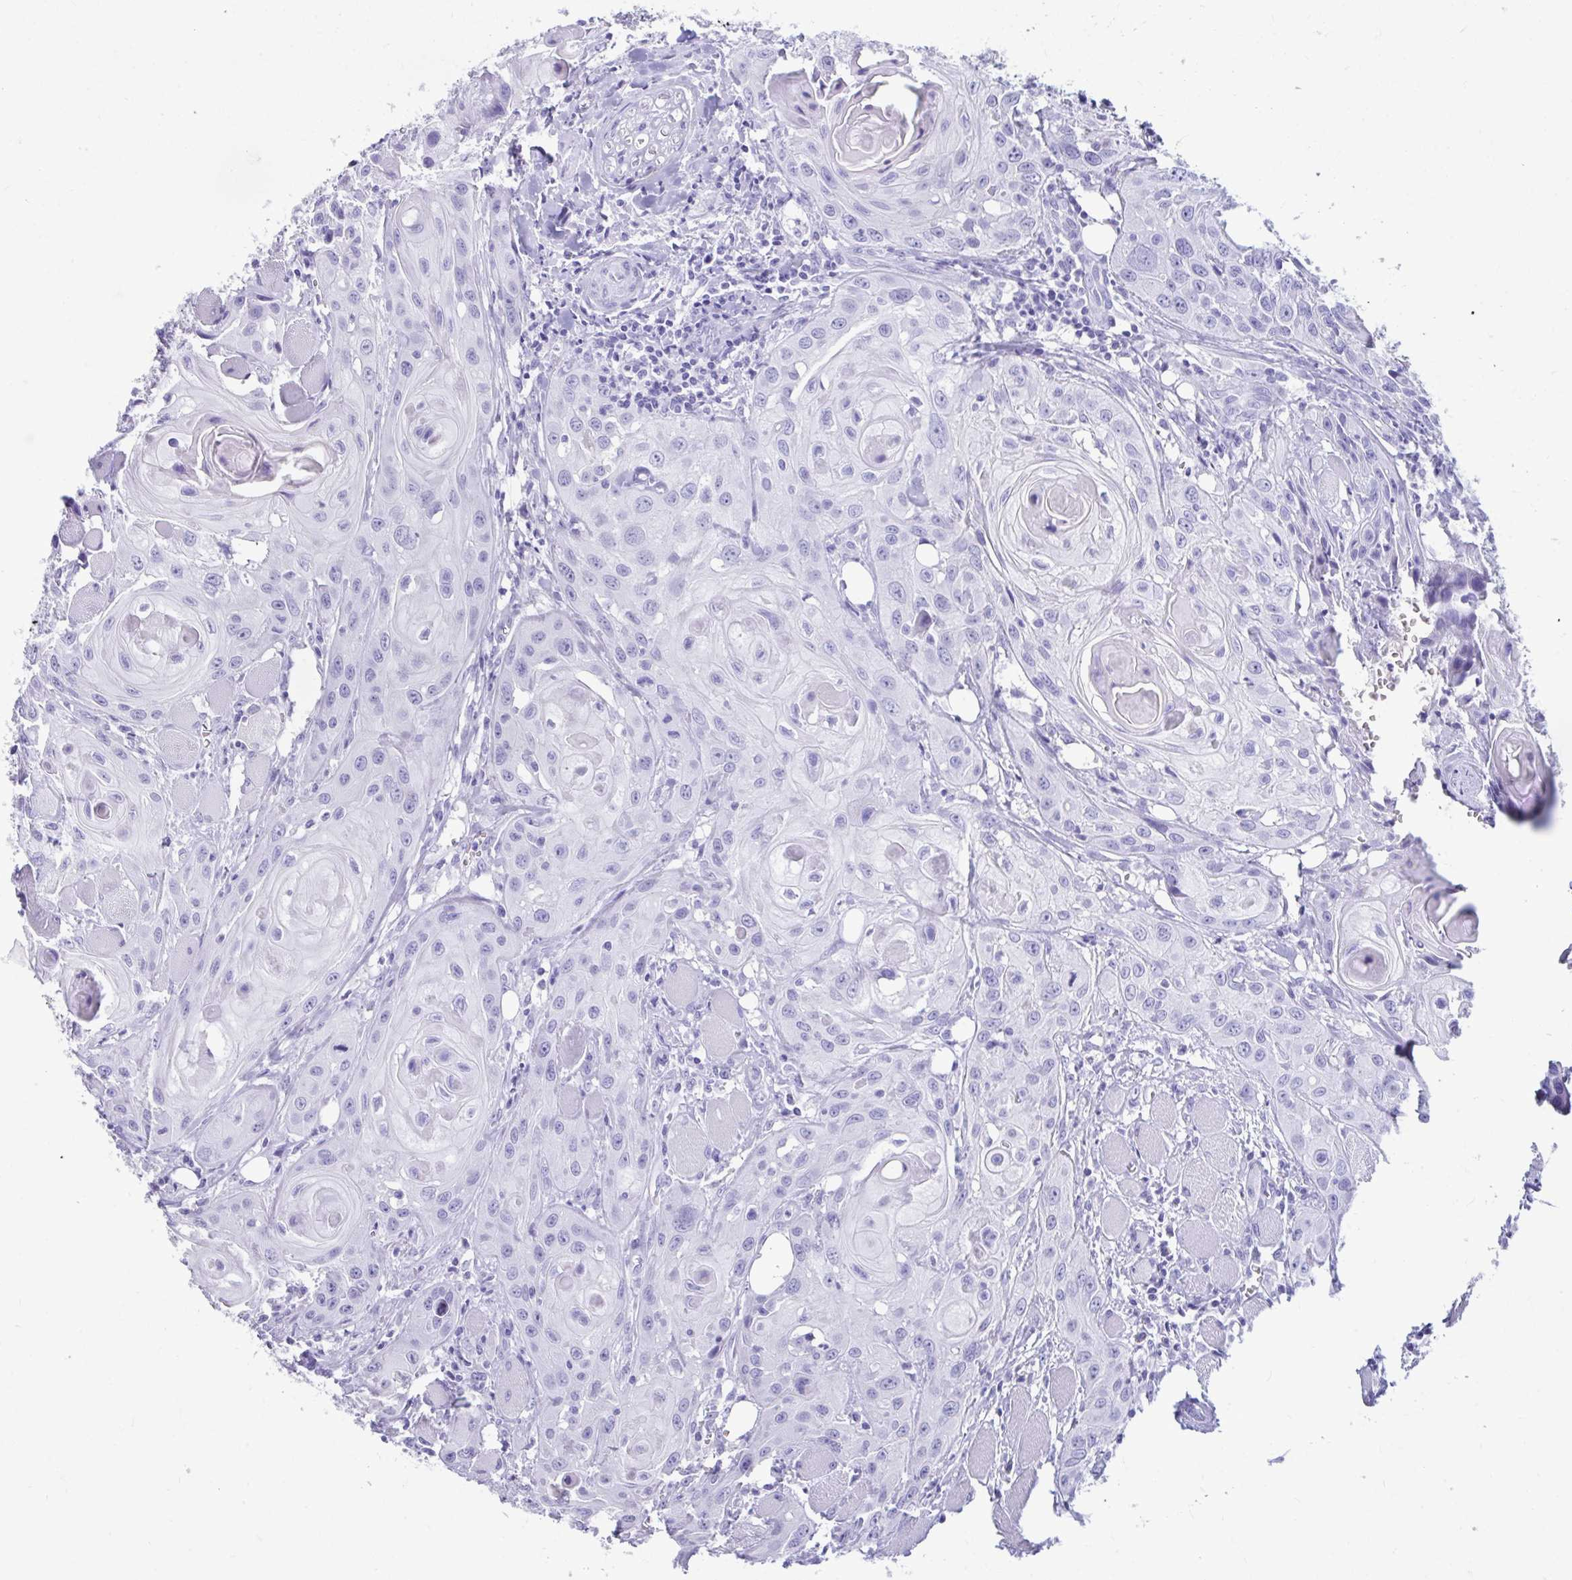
{"staining": {"intensity": "negative", "quantity": "none", "location": "none"}, "tissue": "head and neck cancer", "cell_type": "Tumor cells", "image_type": "cancer", "snomed": [{"axis": "morphology", "description": "Squamous cell carcinoma, NOS"}, {"axis": "topography", "description": "Oral tissue"}, {"axis": "topography", "description": "Head-Neck"}], "caption": "Head and neck cancer stained for a protein using immunohistochemistry reveals no staining tumor cells.", "gene": "SMIM9", "patient": {"sex": "male", "age": 58}}